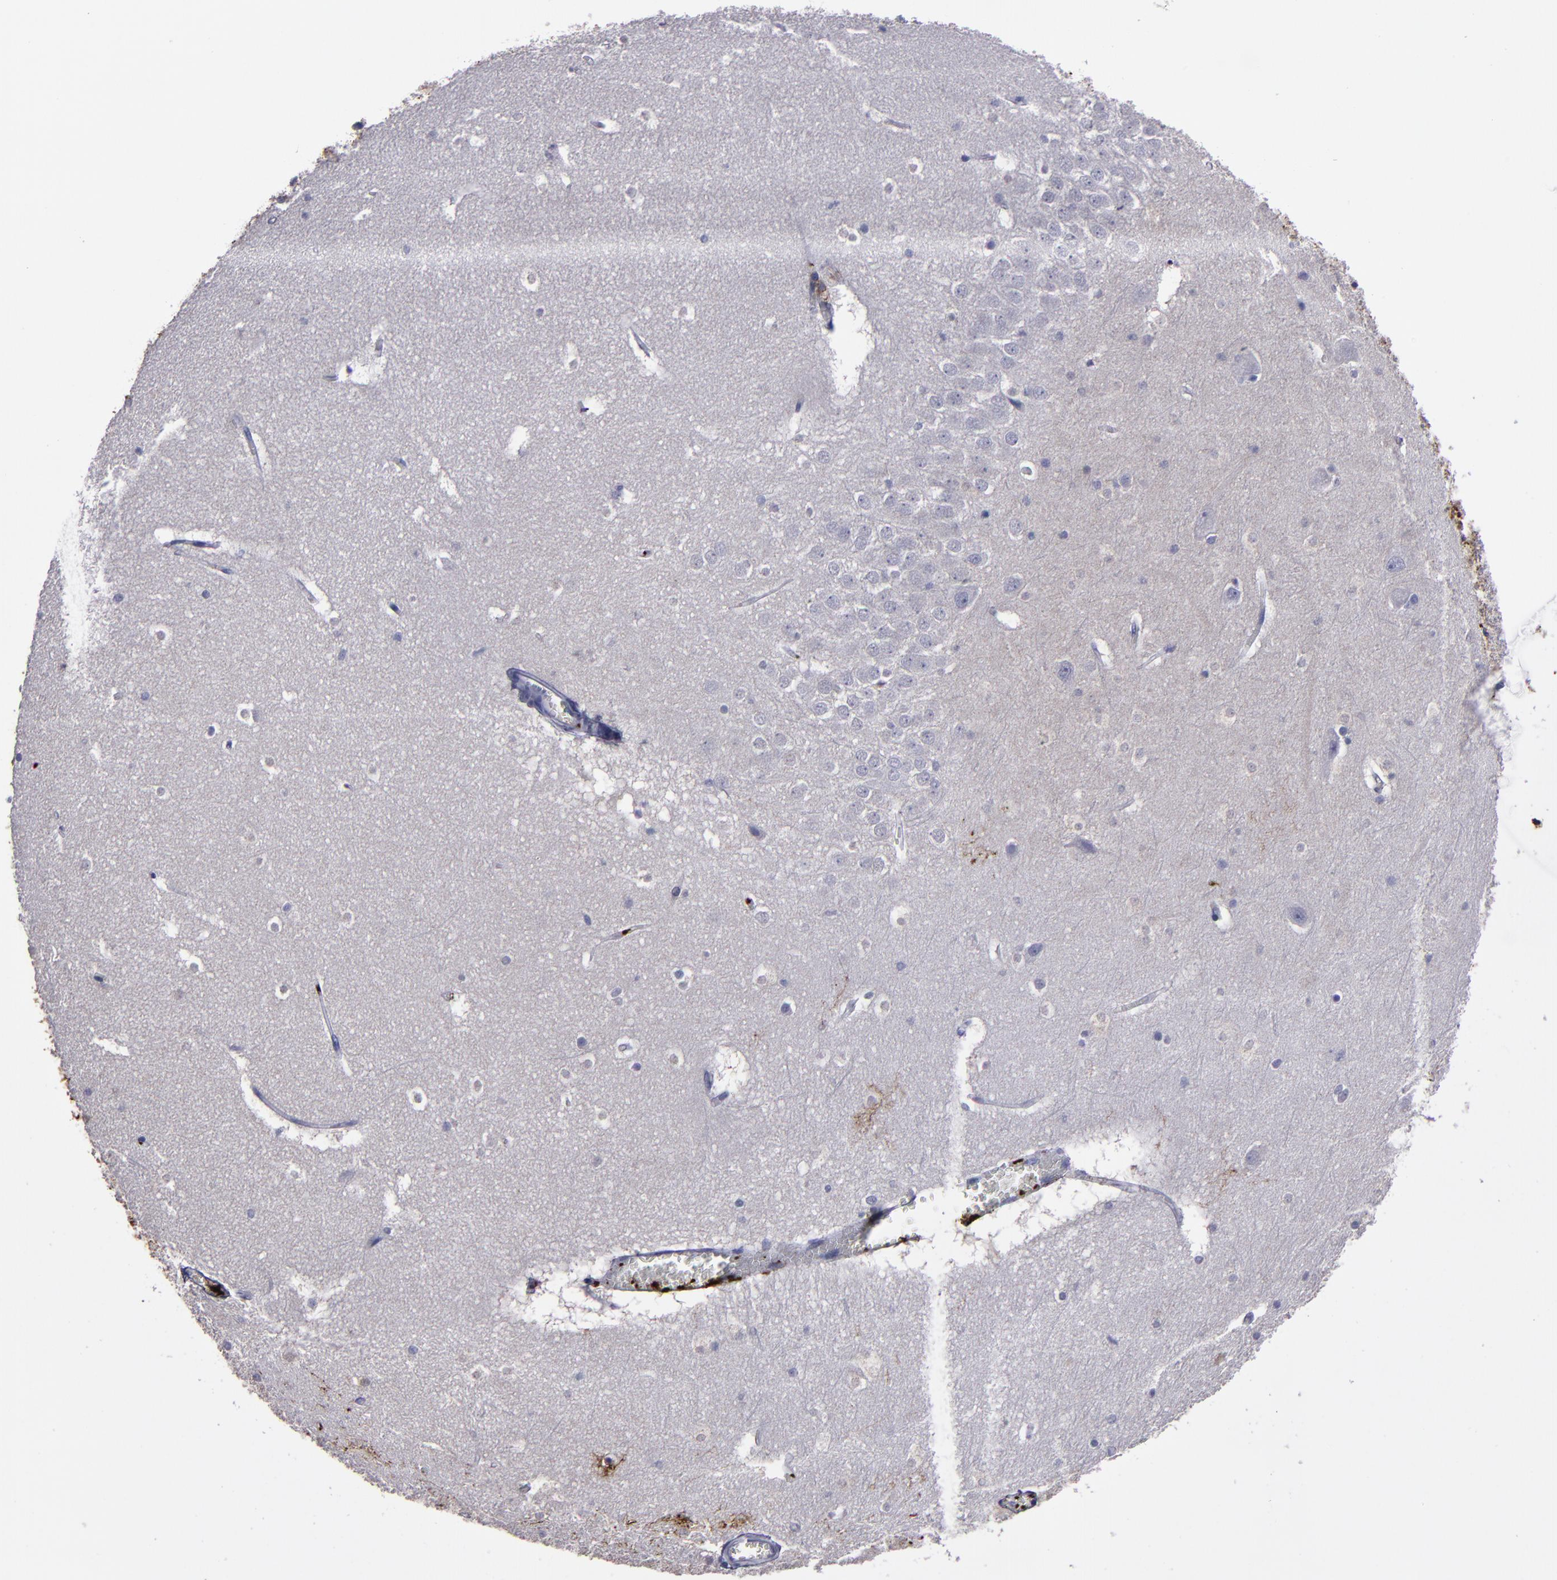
{"staining": {"intensity": "negative", "quantity": "none", "location": "none"}, "tissue": "hippocampus", "cell_type": "Glial cells", "image_type": "normal", "snomed": [{"axis": "morphology", "description": "Normal tissue, NOS"}, {"axis": "topography", "description": "Hippocampus"}], "caption": "A photomicrograph of human hippocampus is negative for staining in glial cells. (Brightfield microscopy of DAB (3,3'-diaminobenzidine) IHC at high magnification).", "gene": "CD36", "patient": {"sex": "male", "age": 45}}